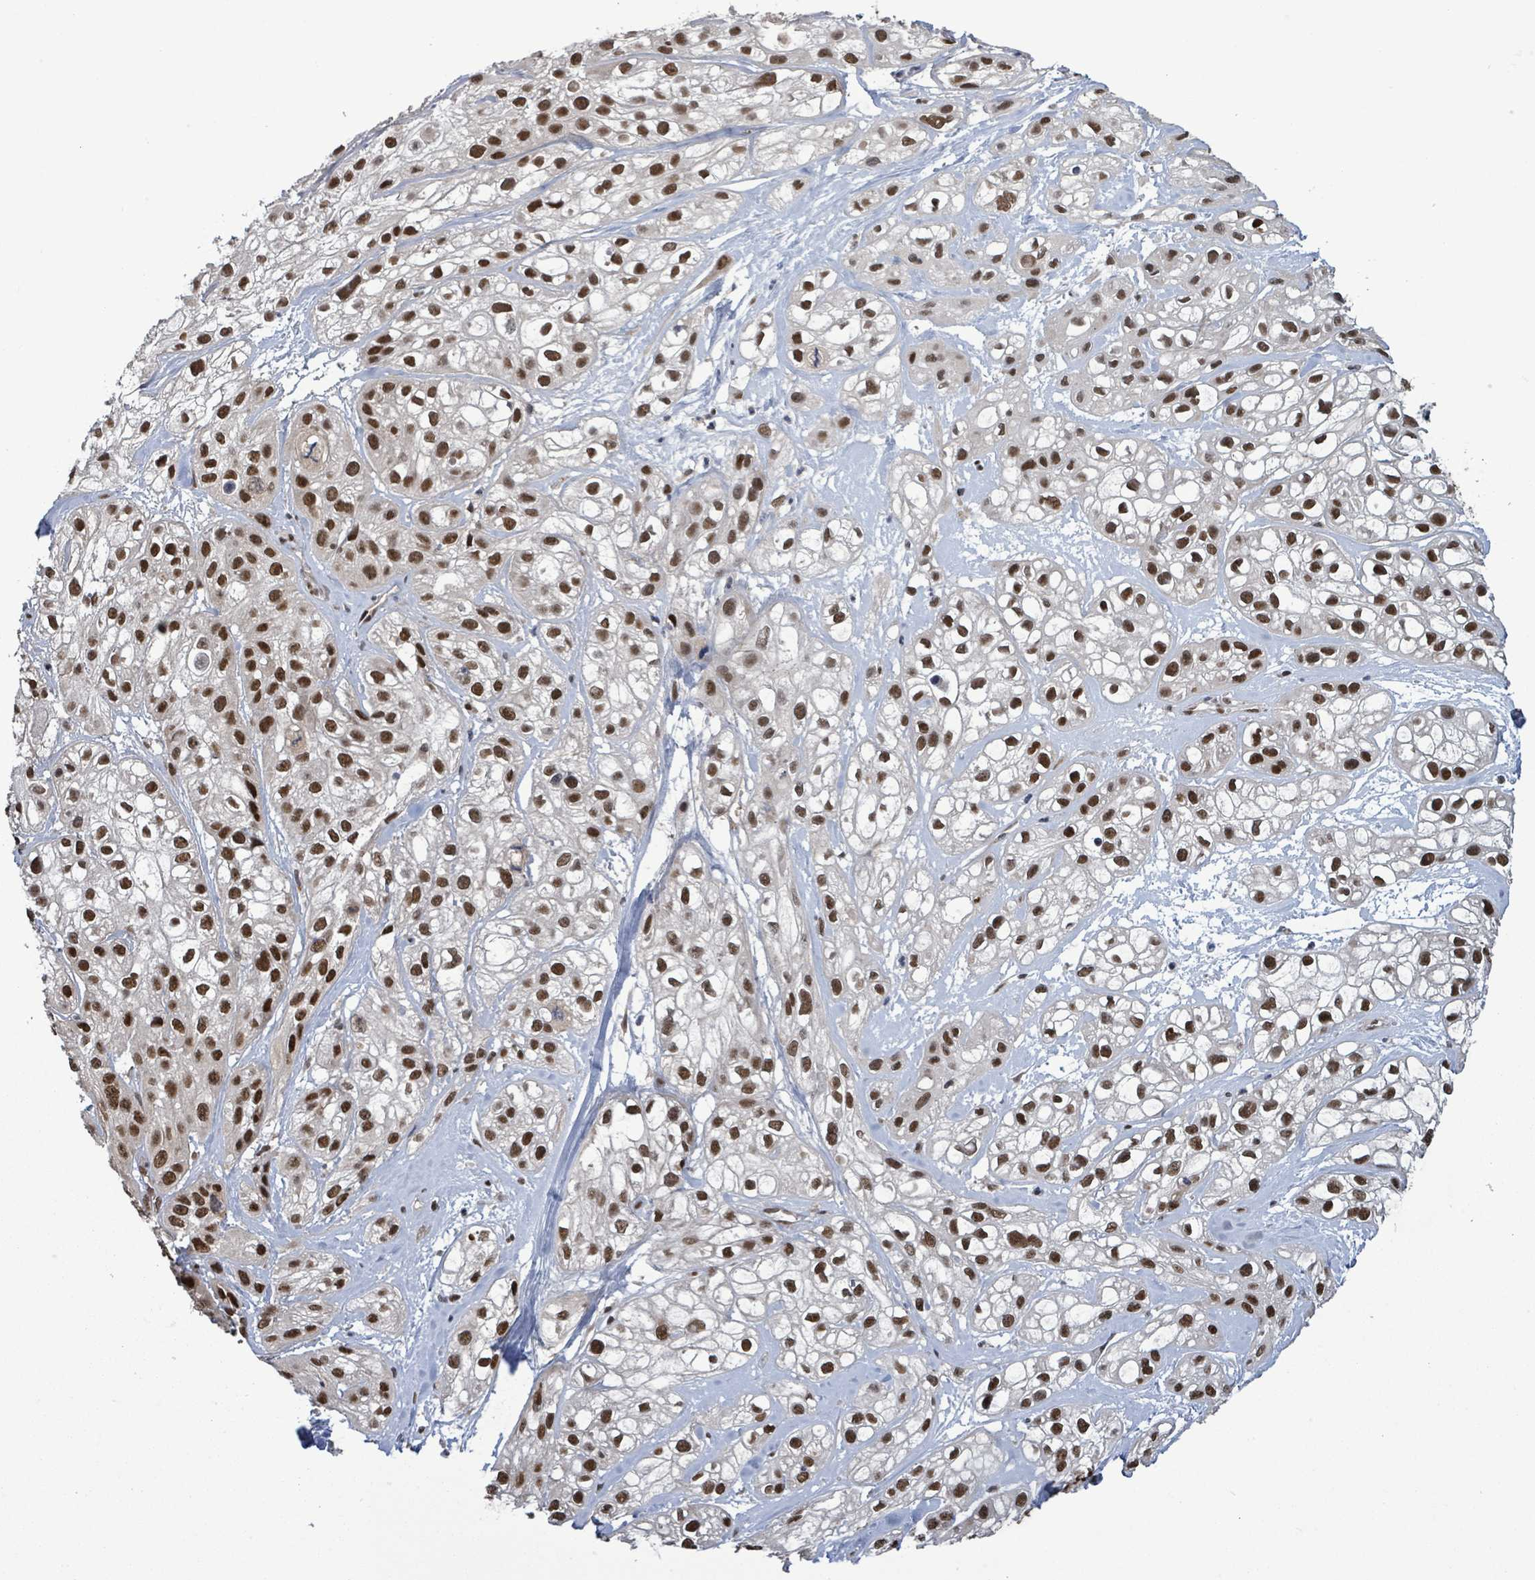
{"staining": {"intensity": "strong", "quantity": ">75%", "location": "nuclear"}, "tissue": "skin cancer", "cell_type": "Tumor cells", "image_type": "cancer", "snomed": [{"axis": "morphology", "description": "Squamous cell carcinoma, NOS"}, {"axis": "topography", "description": "Skin"}], "caption": "Immunohistochemistry histopathology image of neoplastic tissue: skin cancer (squamous cell carcinoma) stained using immunohistochemistry reveals high levels of strong protein expression localized specifically in the nuclear of tumor cells, appearing as a nuclear brown color.", "gene": "PATZ1", "patient": {"sex": "male", "age": 82}}